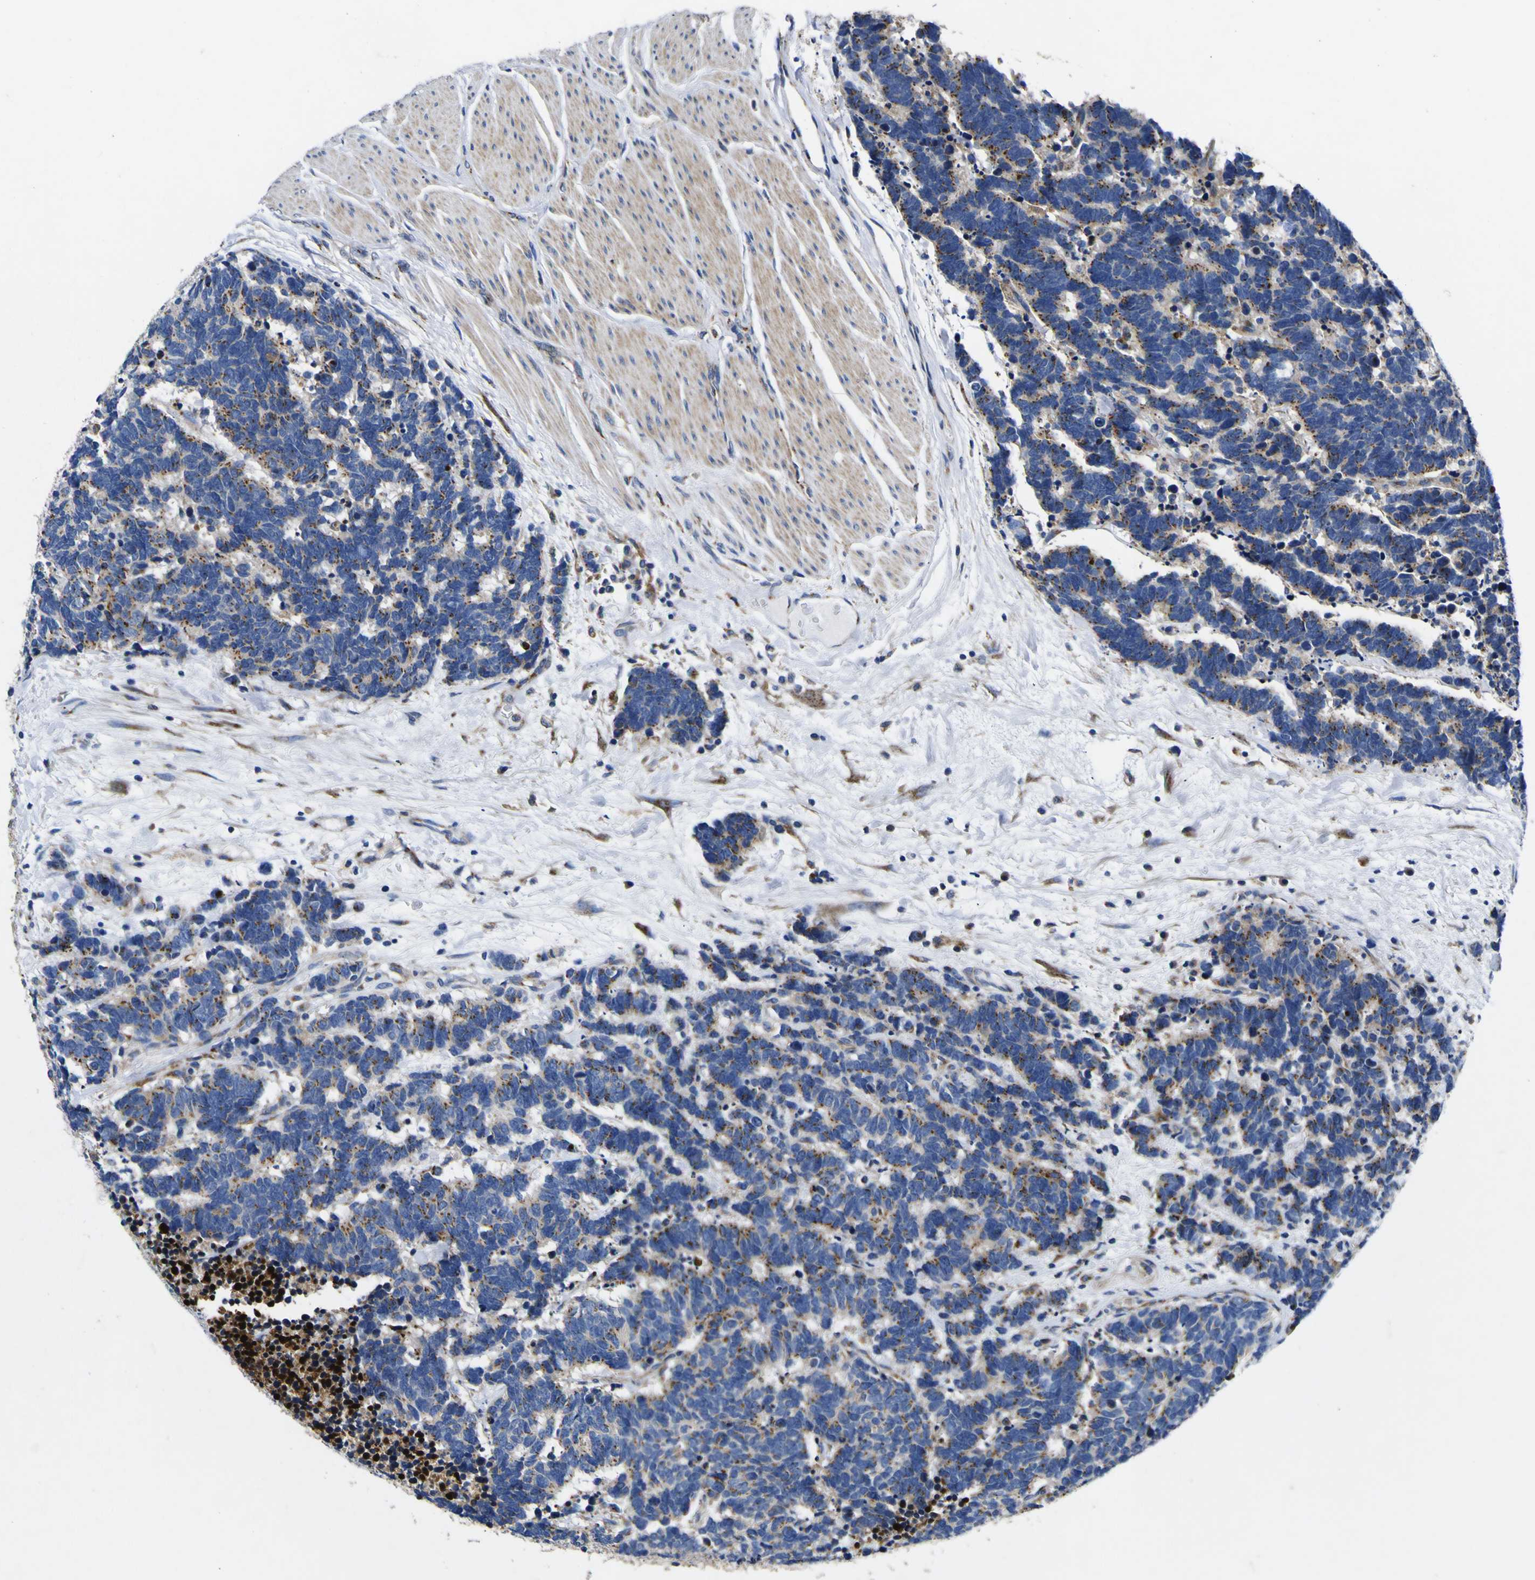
{"staining": {"intensity": "moderate", "quantity": ">75%", "location": "cytoplasmic/membranous"}, "tissue": "carcinoid", "cell_type": "Tumor cells", "image_type": "cancer", "snomed": [{"axis": "morphology", "description": "Carcinoma, NOS"}, {"axis": "morphology", "description": "Carcinoid, malignant, NOS"}, {"axis": "topography", "description": "Urinary bladder"}], "caption": "Moderate cytoplasmic/membranous protein expression is identified in about >75% of tumor cells in carcinoma.", "gene": "COA1", "patient": {"sex": "male", "age": 57}}